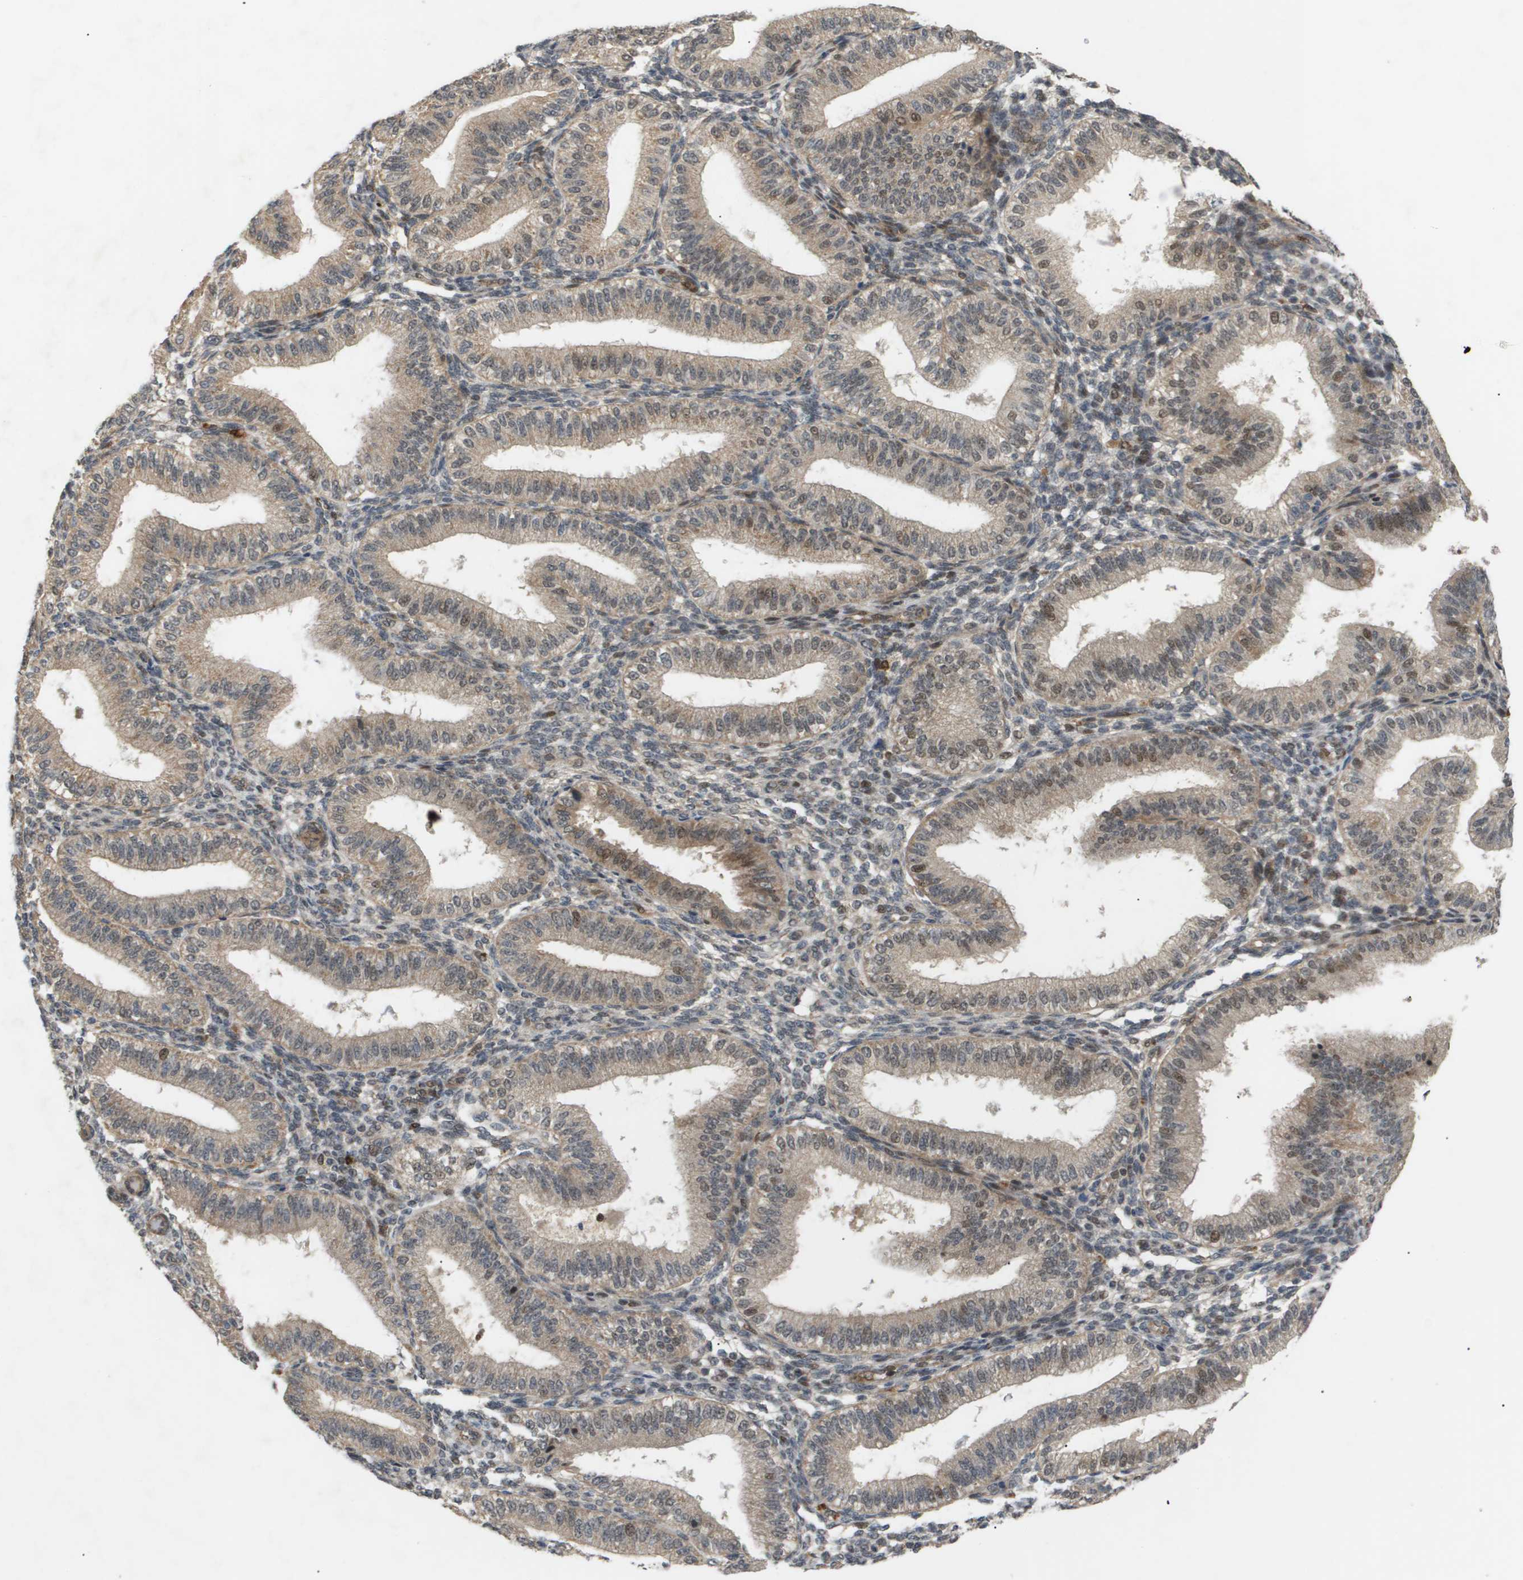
{"staining": {"intensity": "weak", "quantity": "<25%", "location": "cytoplasmic/membranous,nuclear"}, "tissue": "endometrium", "cell_type": "Cells in endometrial stroma", "image_type": "normal", "snomed": [{"axis": "morphology", "description": "Normal tissue, NOS"}, {"axis": "topography", "description": "Endometrium"}], "caption": "Immunohistochemistry image of unremarkable human endometrium stained for a protein (brown), which reveals no staining in cells in endometrial stroma.", "gene": "PDGFB", "patient": {"sex": "female", "age": 39}}